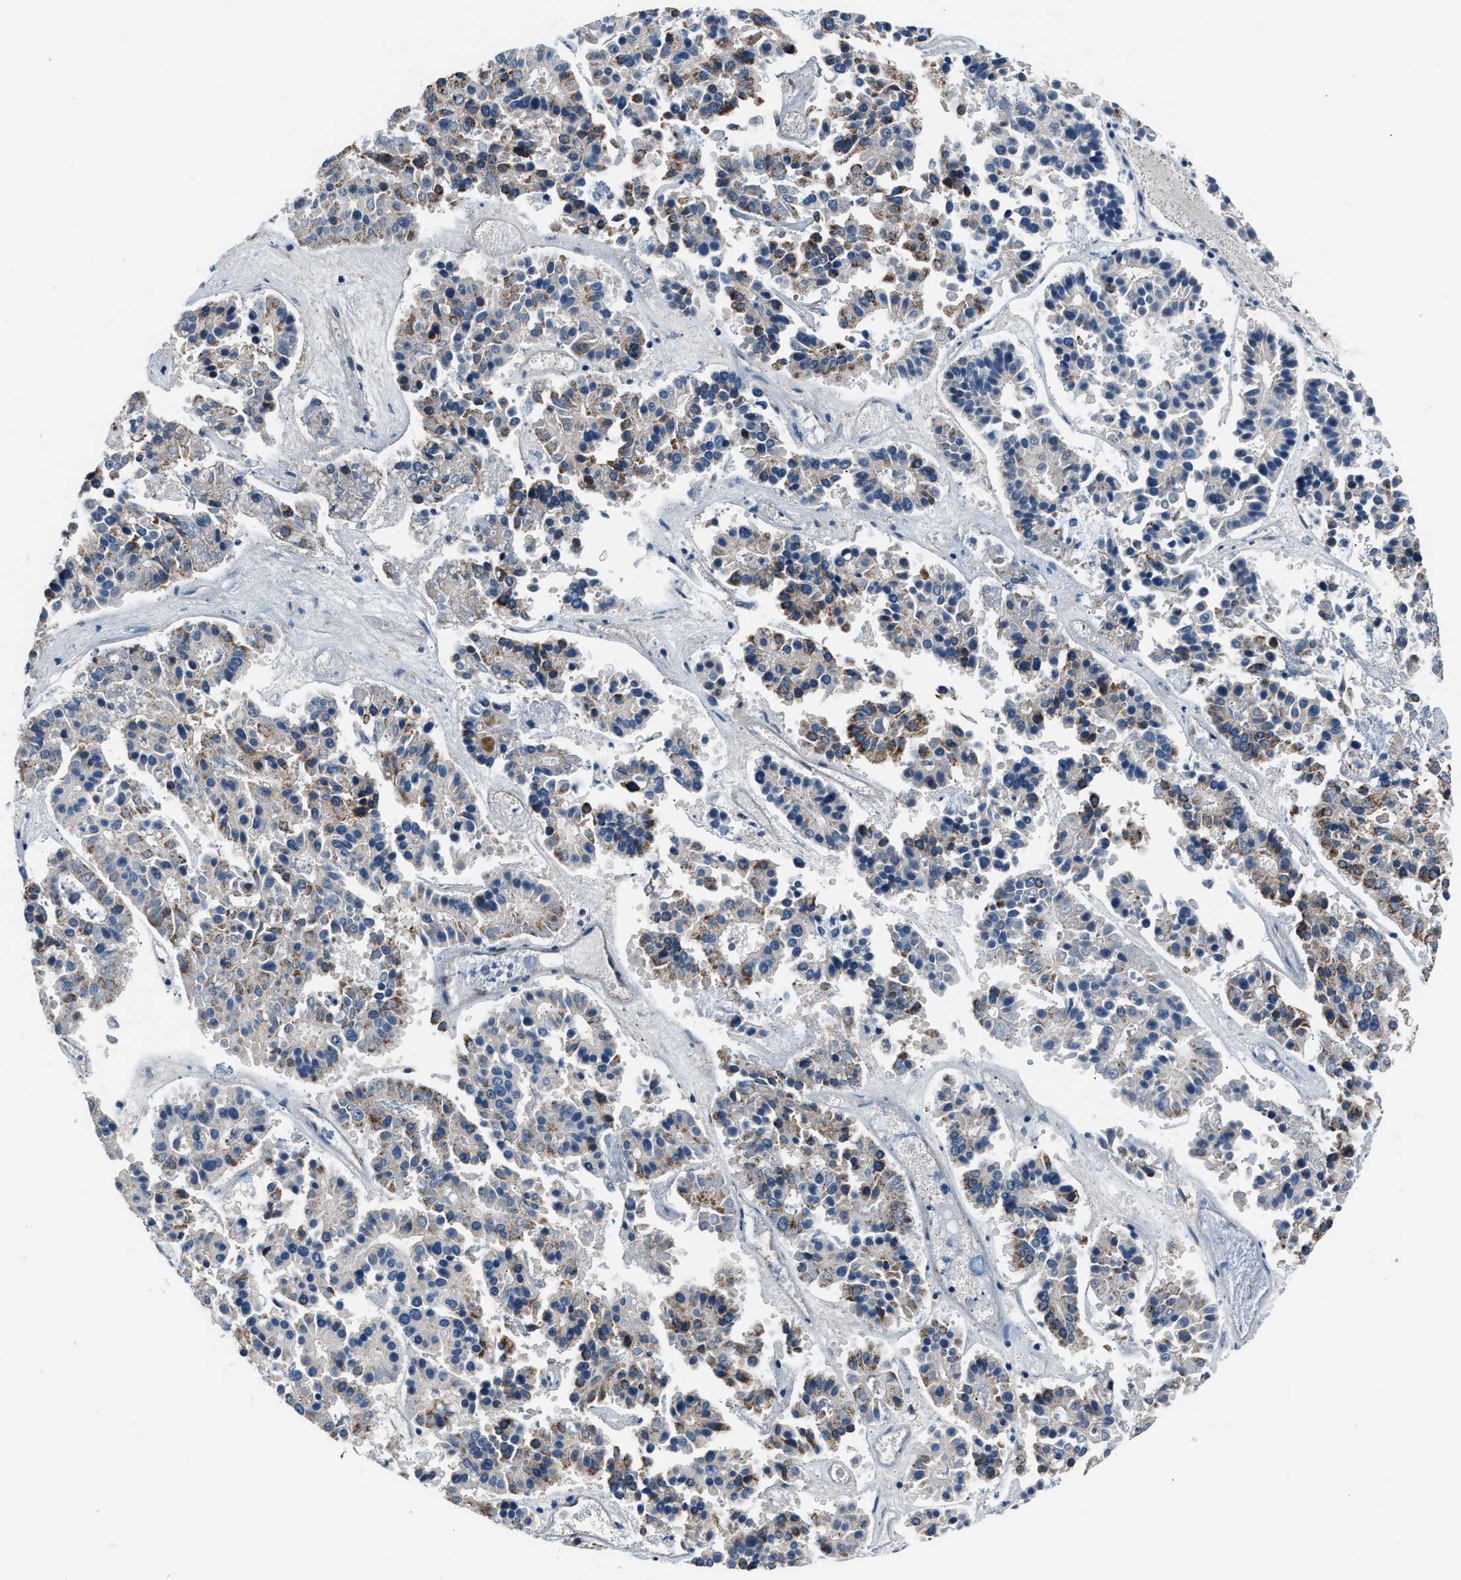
{"staining": {"intensity": "weak", "quantity": "25%-75%", "location": "cytoplasmic/membranous"}, "tissue": "pancreatic cancer", "cell_type": "Tumor cells", "image_type": "cancer", "snomed": [{"axis": "morphology", "description": "Adenocarcinoma, NOS"}, {"axis": "topography", "description": "Pancreas"}], "caption": "IHC micrograph of neoplastic tissue: human pancreatic adenocarcinoma stained using immunohistochemistry (IHC) exhibits low levels of weak protein expression localized specifically in the cytoplasmic/membranous of tumor cells, appearing as a cytoplasmic/membranous brown color.", "gene": "GGCT", "patient": {"sex": "male", "age": 50}}